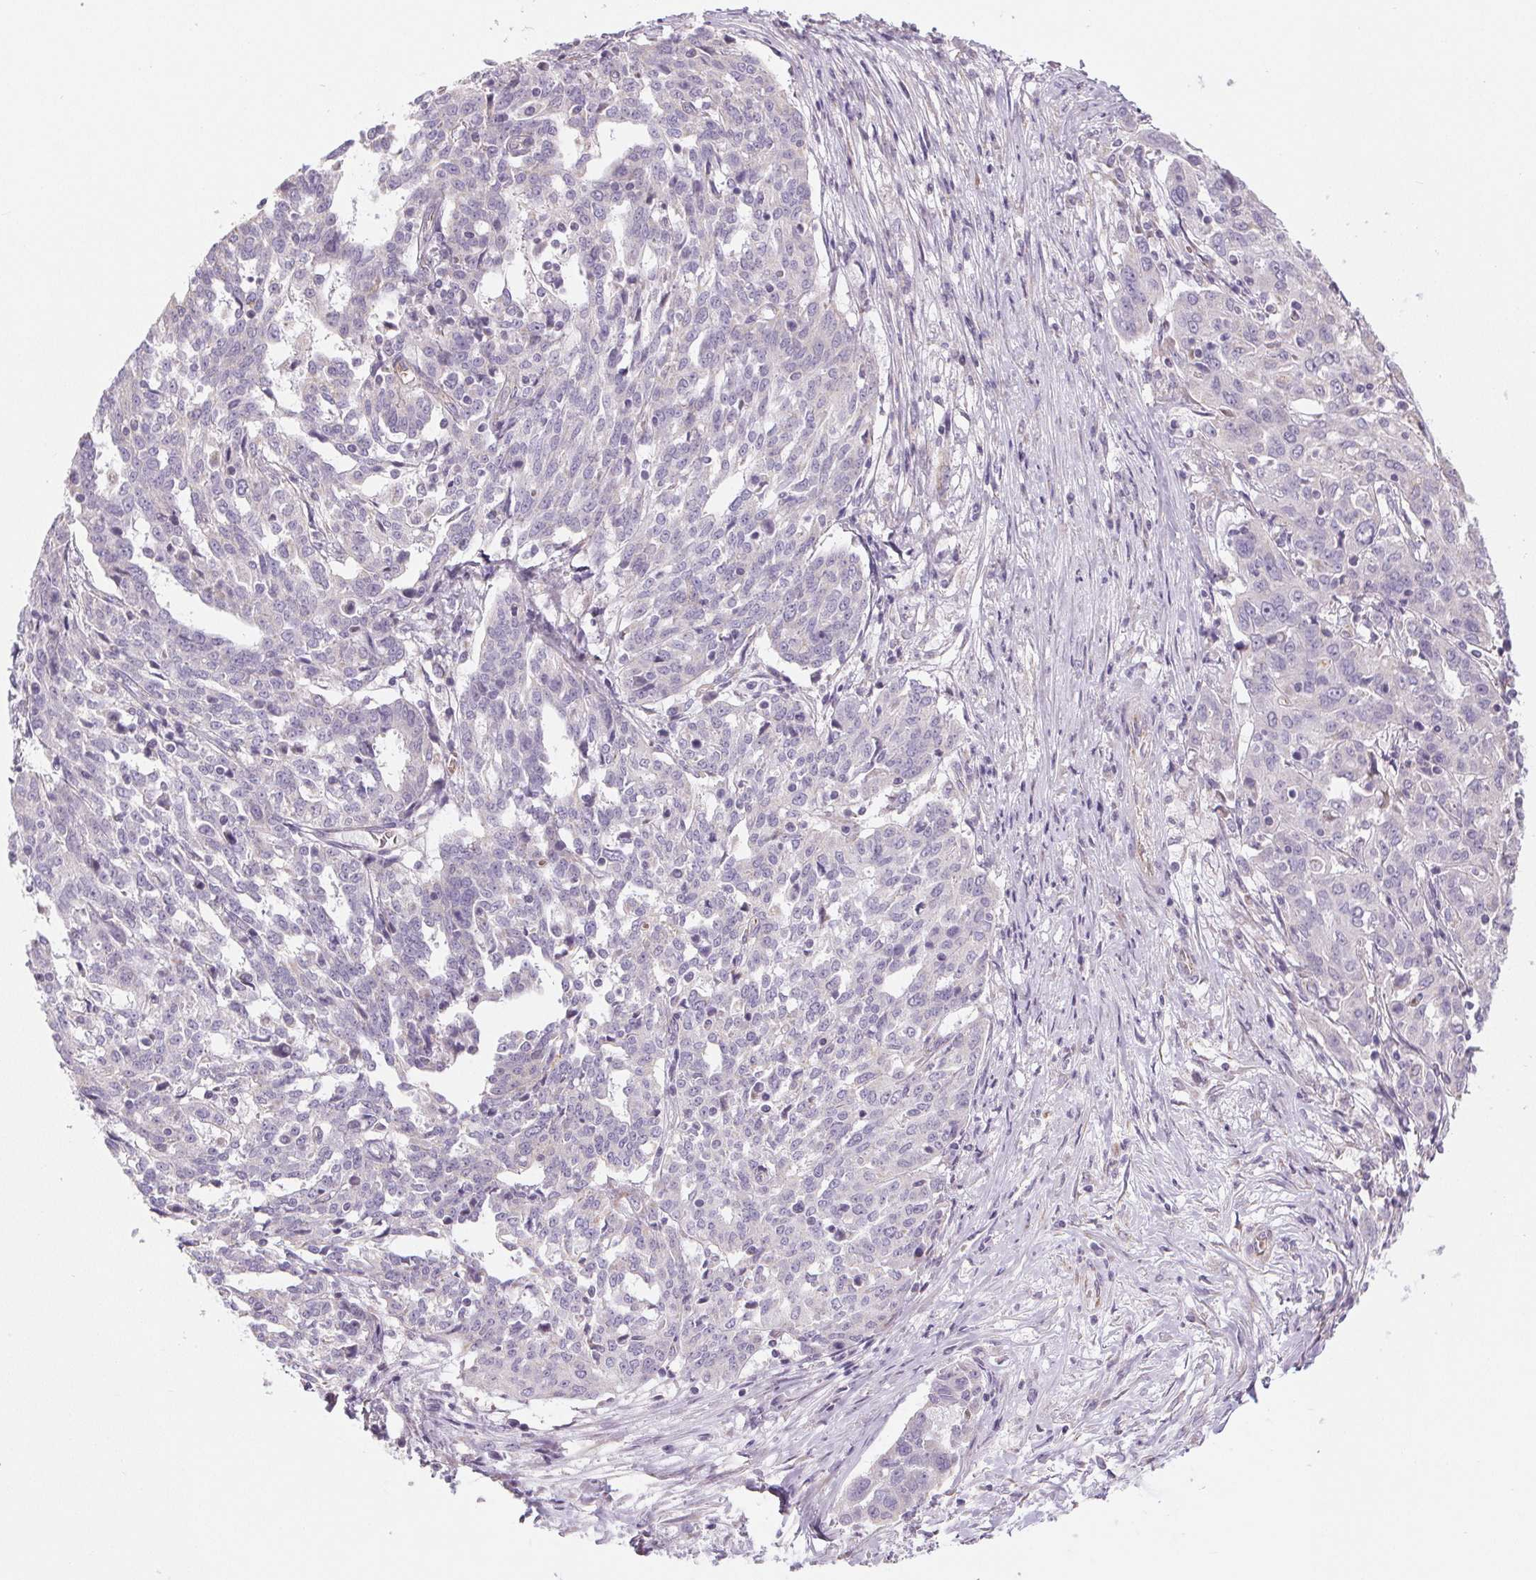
{"staining": {"intensity": "negative", "quantity": "none", "location": "none"}, "tissue": "ovarian cancer", "cell_type": "Tumor cells", "image_type": "cancer", "snomed": [{"axis": "morphology", "description": "Cystadenocarcinoma, serous, NOS"}, {"axis": "topography", "description": "Ovary"}], "caption": "A photomicrograph of ovarian cancer (serous cystadenocarcinoma) stained for a protein reveals no brown staining in tumor cells.", "gene": "SMYD1", "patient": {"sex": "female", "age": 67}}